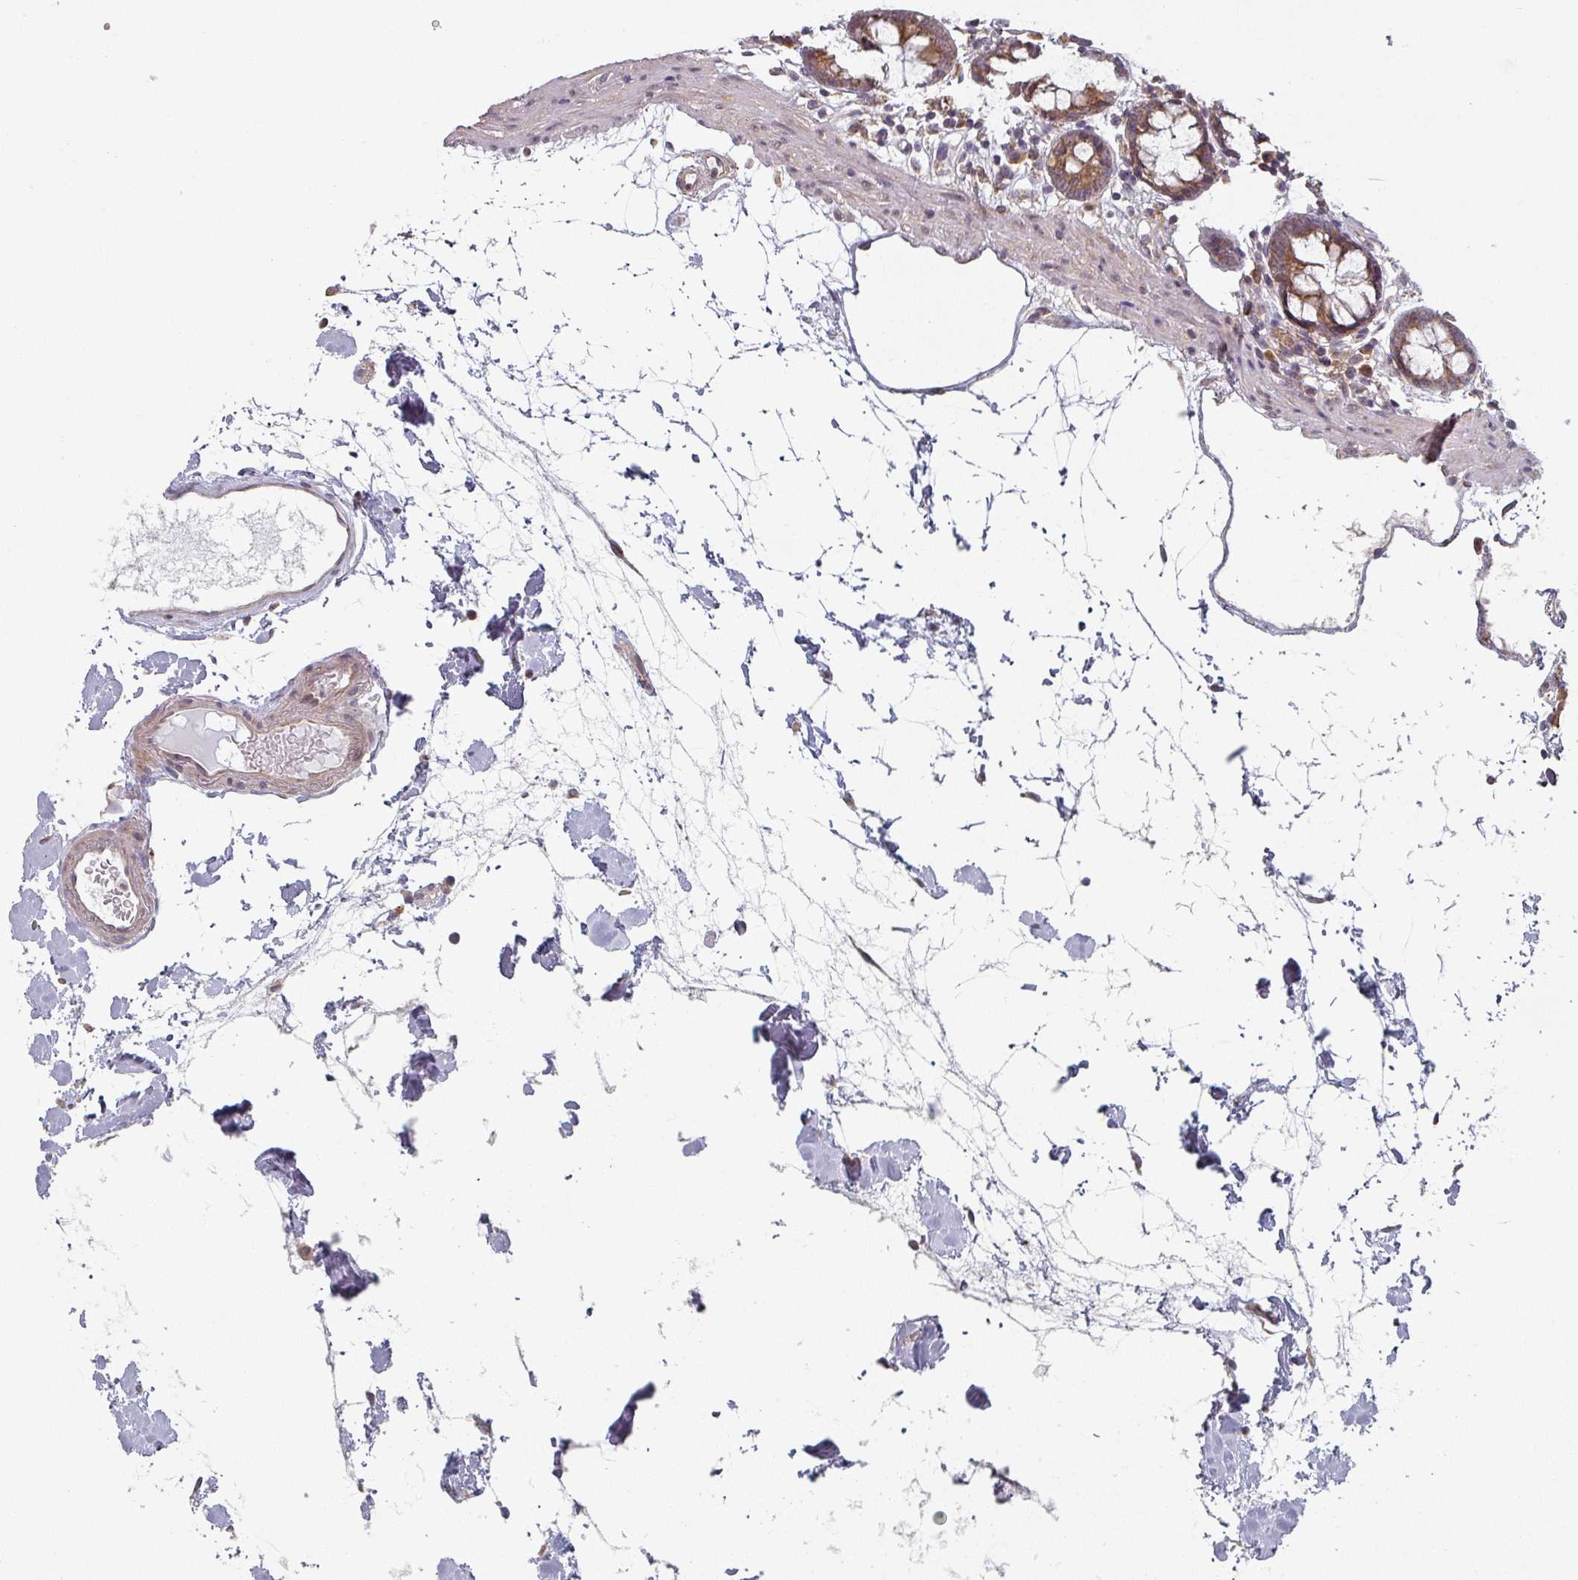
{"staining": {"intensity": "weak", "quantity": ">75%", "location": "cytoplasmic/membranous"}, "tissue": "colon", "cell_type": "Endothelial cells", "image_type": "normal", "snomed": [{"axis": "morphology", "description": "Normal tissue, NOS"}, {"axis": "topography", "description": "Colon"}], "caption": "Immunohistochemistry staining of benign colon, which exhibits low levels of weak cytoplasmic/membranous positivity in about >75% of endothelial cells indicating weak cytoplasmic/membranous protein positivity. The staining was performed using DAB (3,3'-diaminobenzidine) (brown) for protein detection and nuclei were counterstained in hematoxylin (blue).", "gene": "TAPT1", "patient": {"sex": "female", "age": 84}}